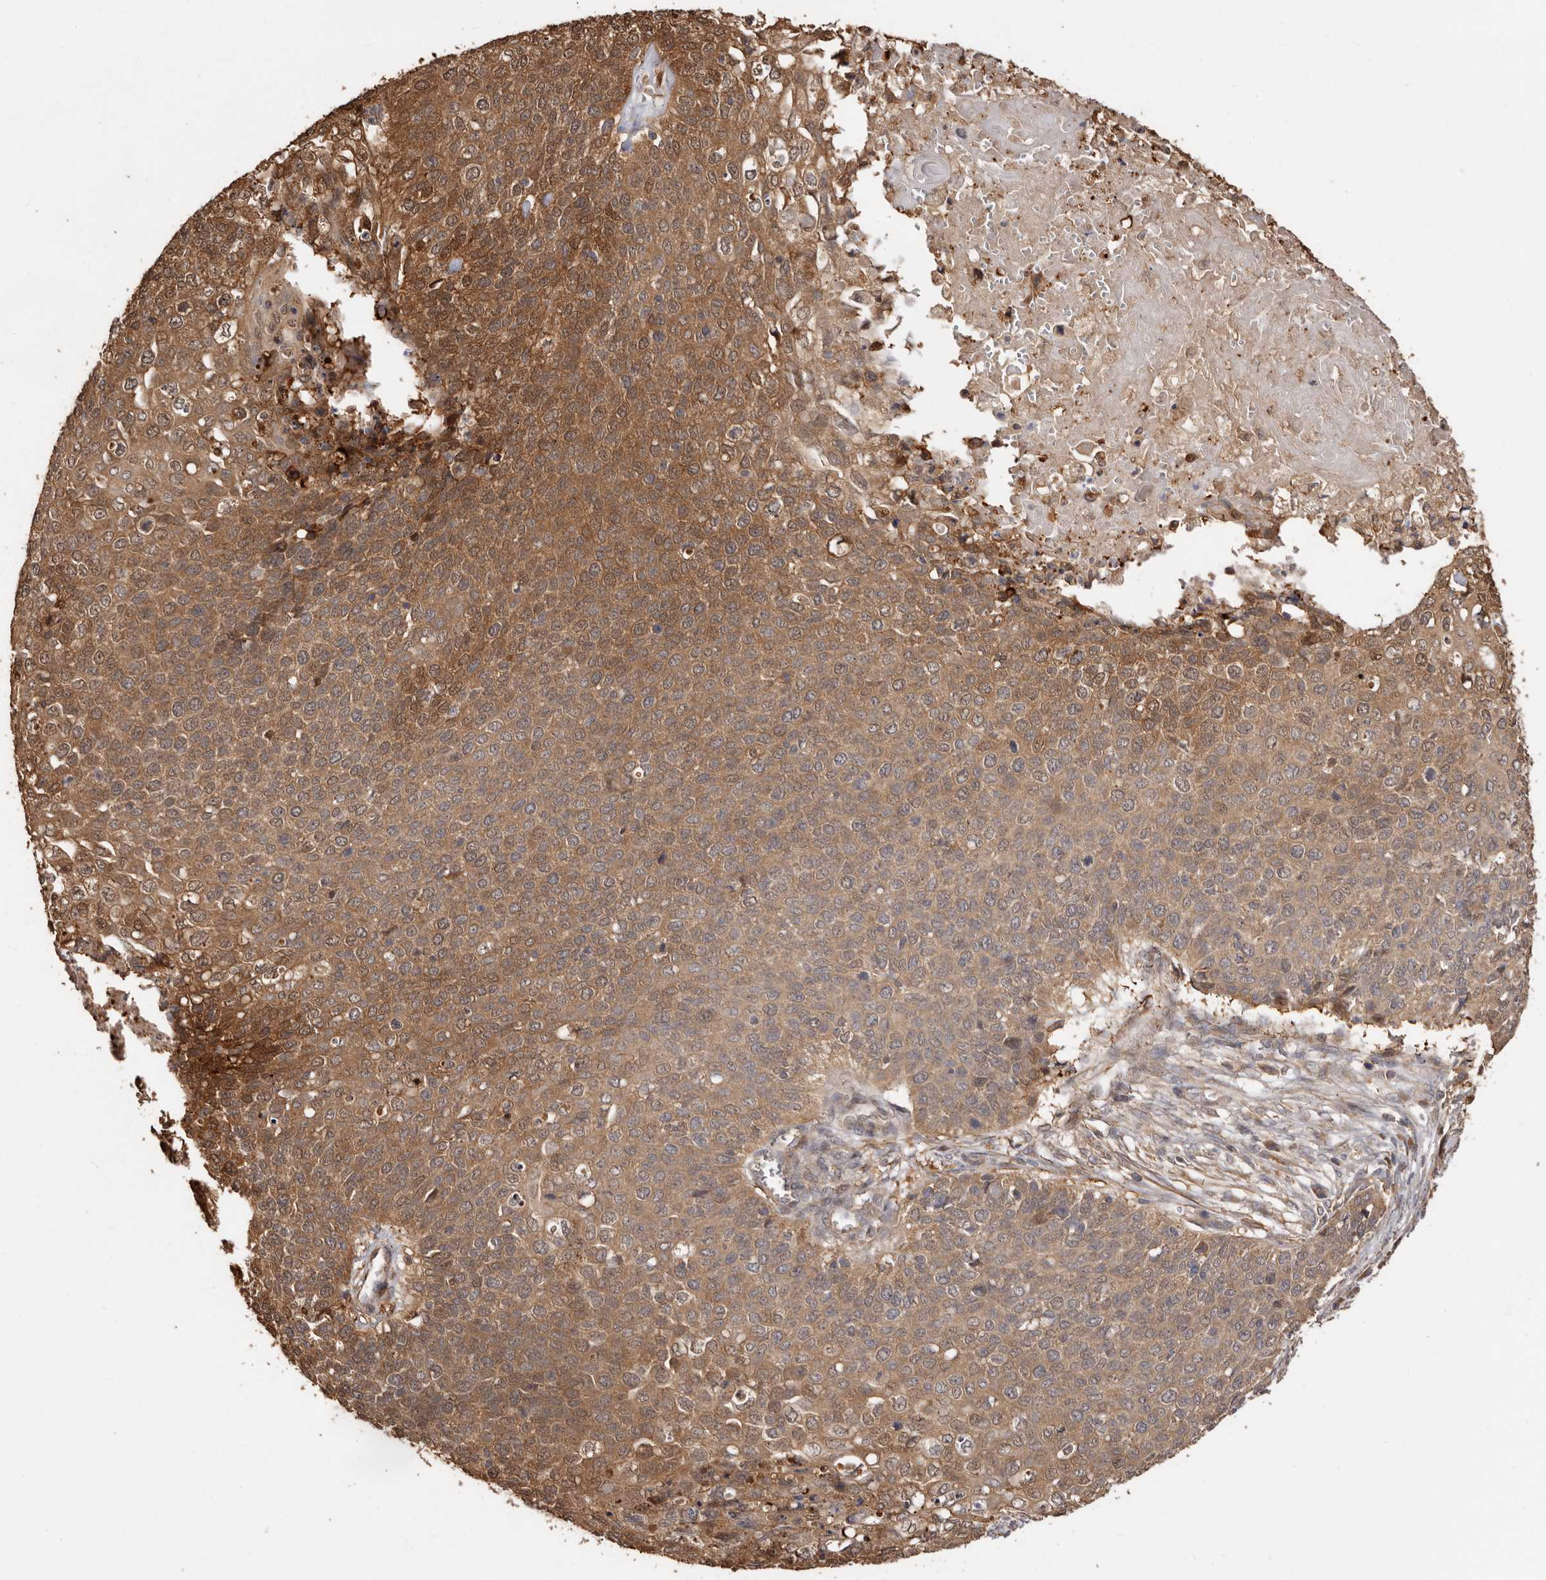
{"staining": {"intensity": "moderate", "quantity": ">75%", "location": "cytoplasmic/membranous"}, "tissue": "cervical cancer", "cell_type": "Tumor cells", "image_type": "cancer", "snomed": [{"axis": "morphology", "description": "Squamous cell carcinoma, NOS"}, {"axis": "topography", "description": "Cervix"}], "caption": "Immunohistochemical staining of squamous cell carcinoma (cervical) exhibits moderate cytoplasmic/membranous protein positivity in approximately >75% of tumor cells.", "gene": "COQ8B", "patient": {"sex": "female", "age": 39}}